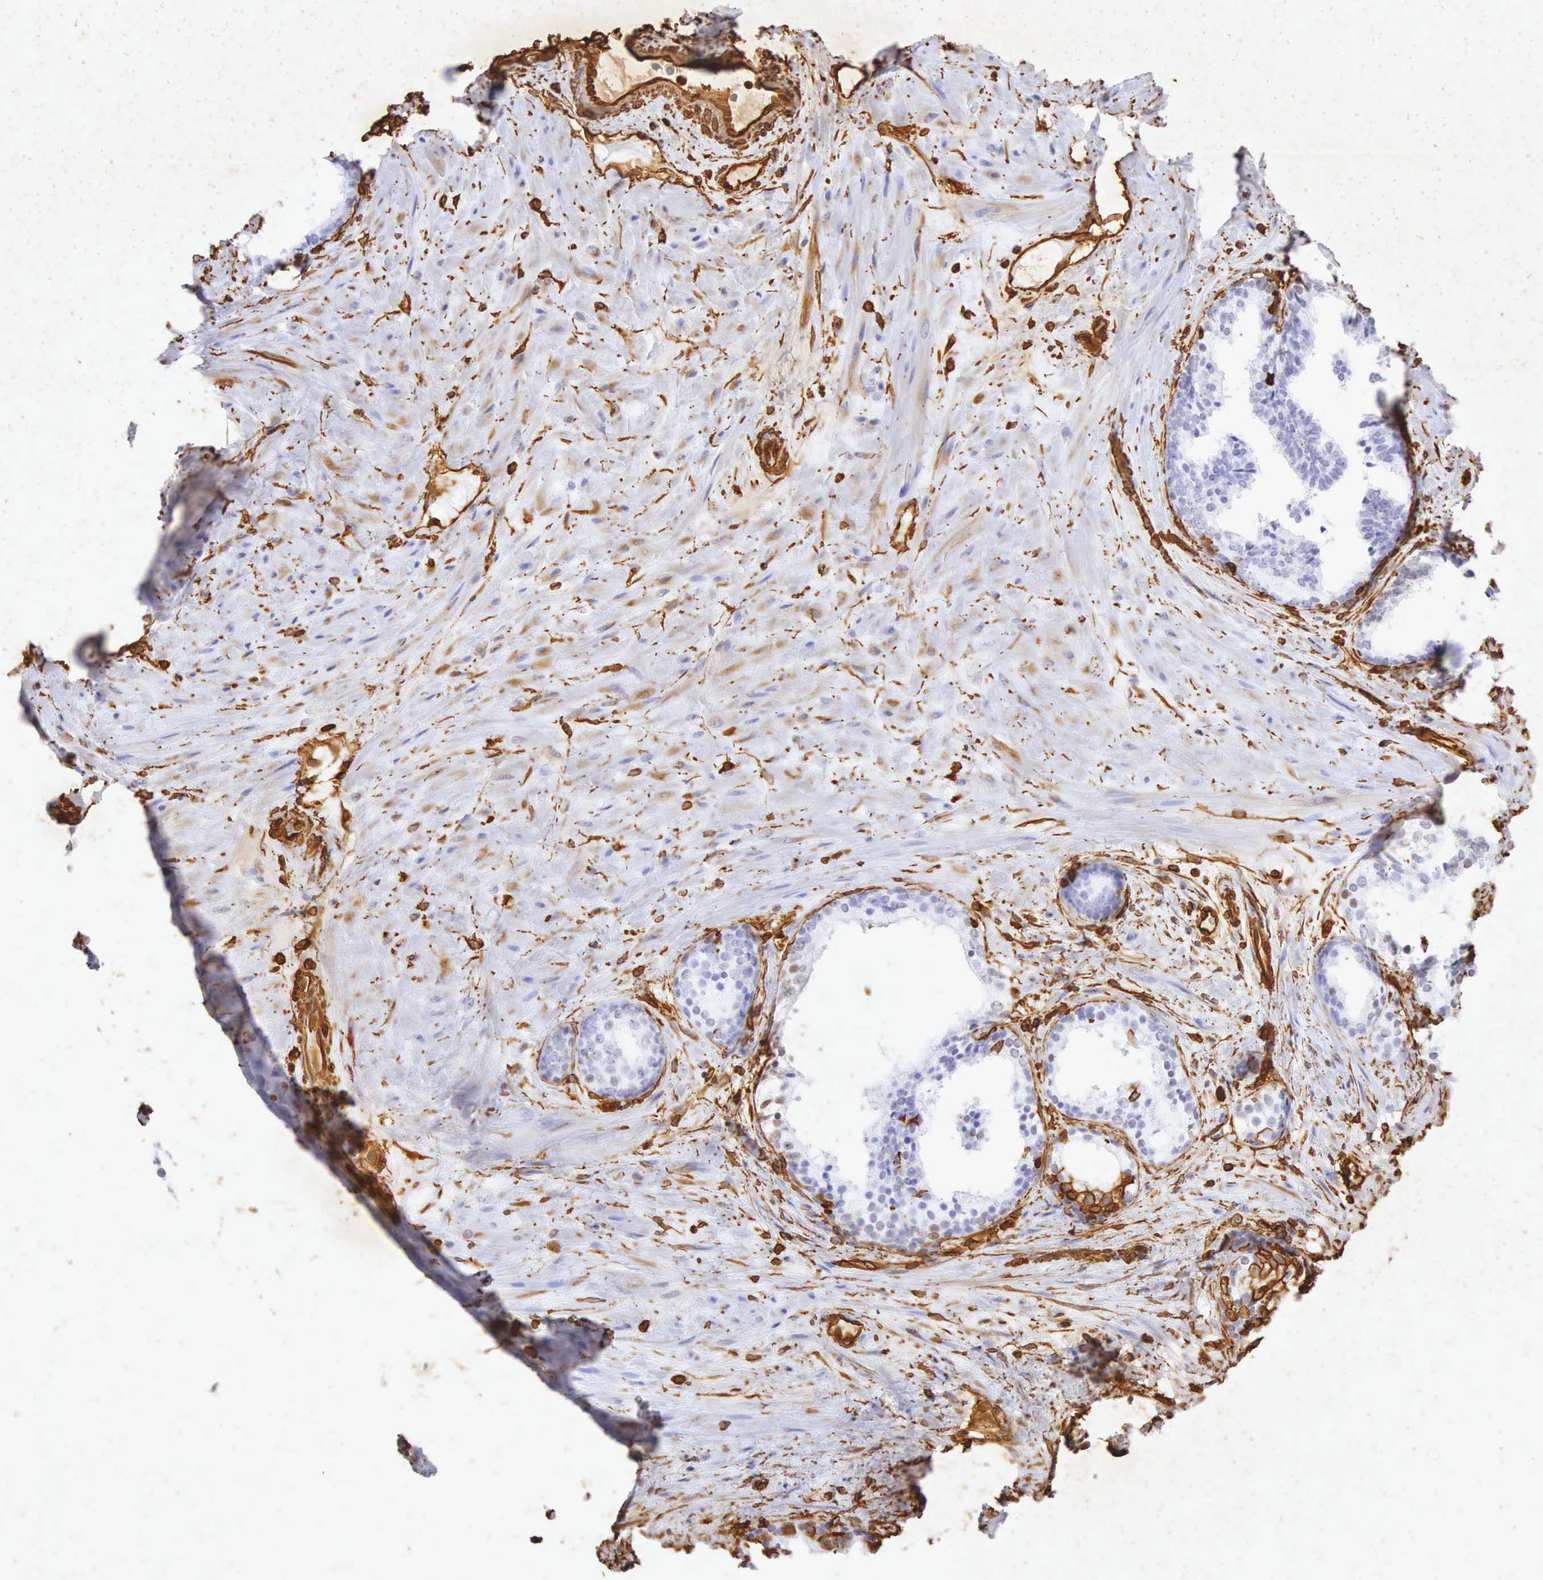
{"staining": {"intensity": "negative", "quantity": "none", "location": "none"}, "tissue": "prostate", "cell_type": "Glandular cells", "image_type": "normal", "snomed": [{"axis": "morphology", "description": "Normal tissue, NOS"}, {"axis": "topography", "description": "Prostate"}], "caption": "The photomicrograph demonstrates no staining of glandular cells in benign prostate.", "gene": "VIM", "patient": {"sex": "male", "age": 65}}